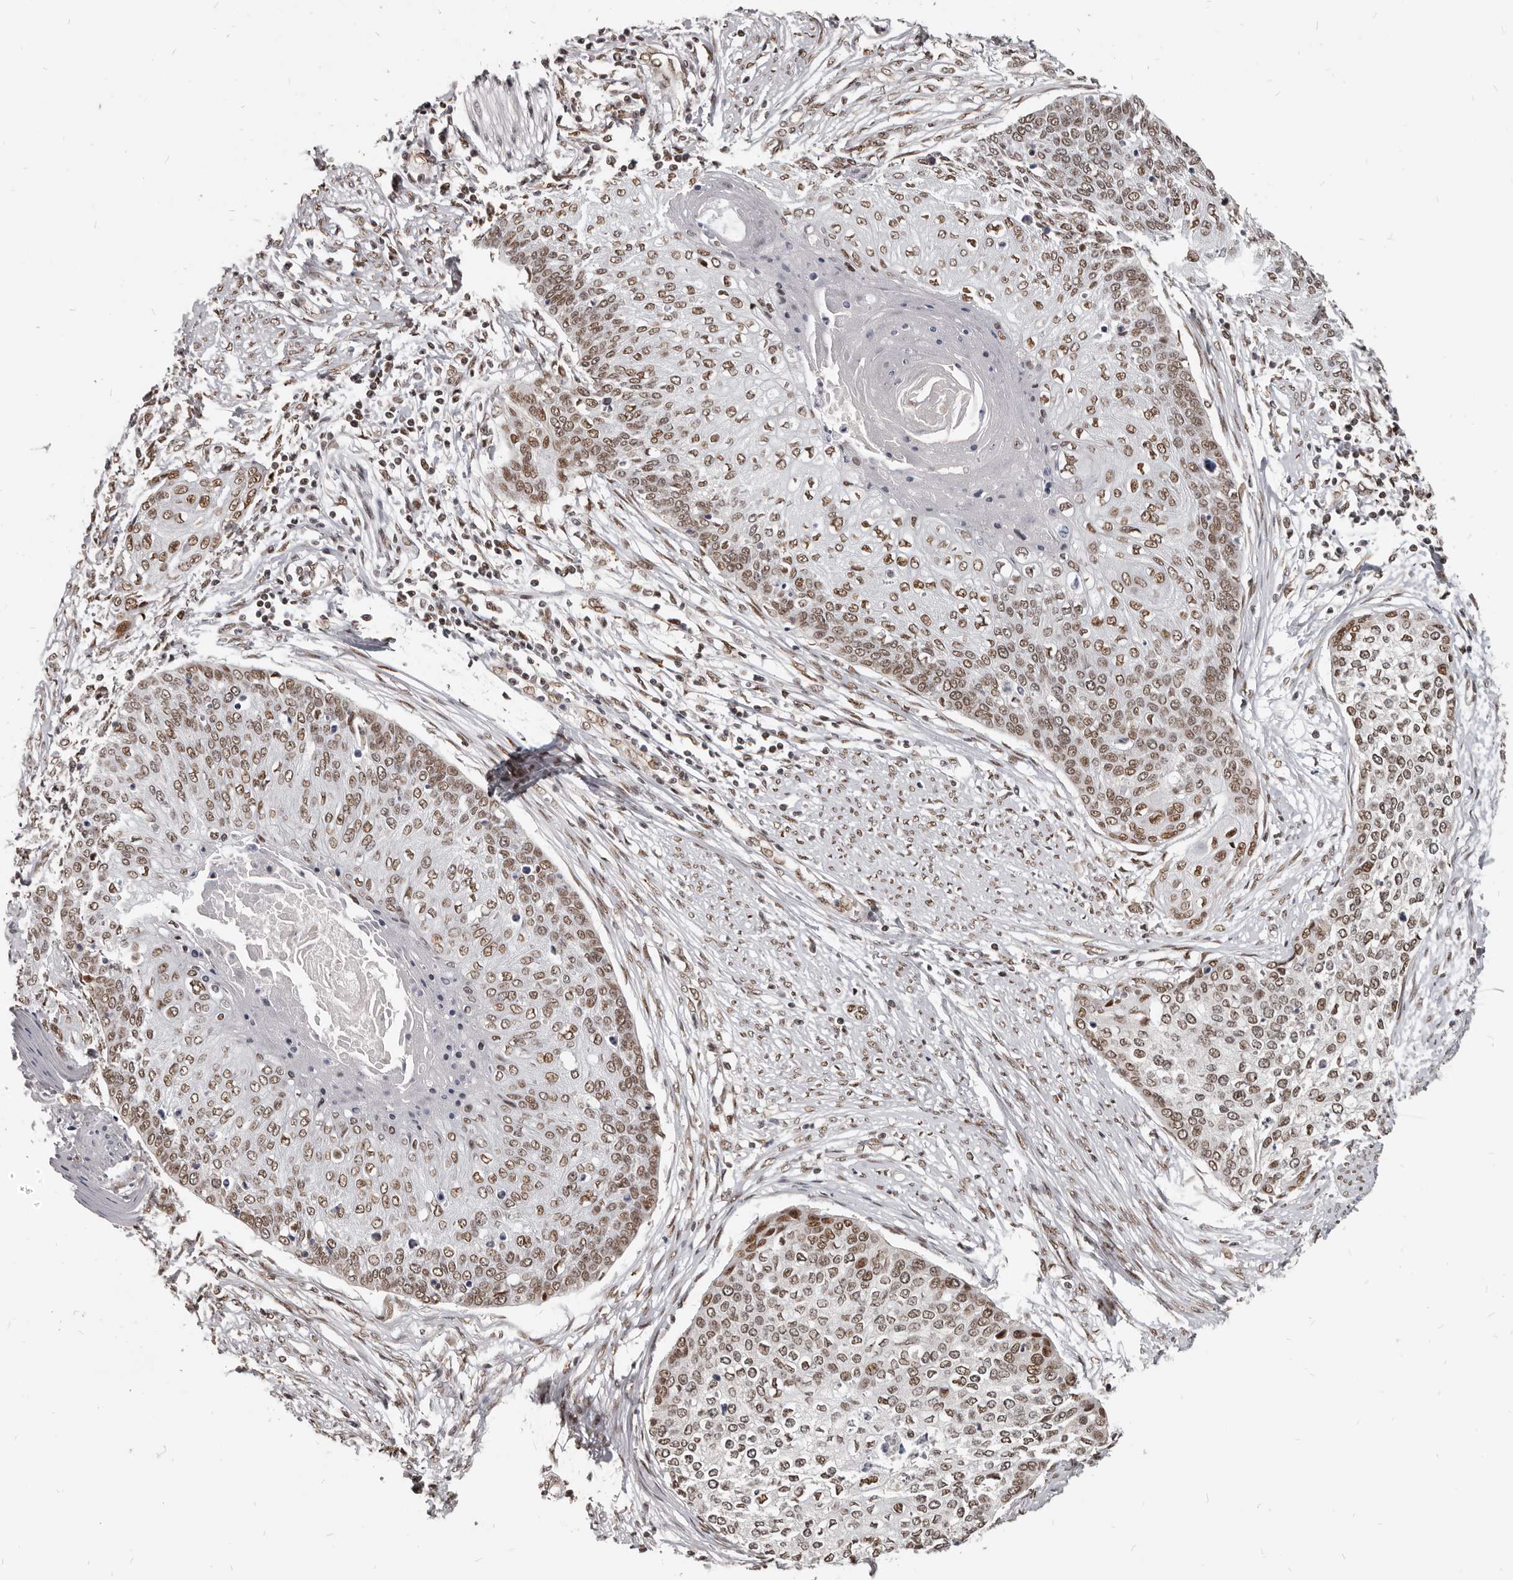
{"staining": {"intensity": "moderate", "quantity": ">75%", "location": "nuclear"}, "tissue": "cervical cancer", "cell_type": "Tumor cells", "image_type": "cancer", "snomed": [{"axis": "morphology", "description": "Squamous cell carcinoma, NOS"}, {"axis": "topography", "description": "Cervix"}], "caption": "Protein staining of cervical cancer (squamous cell carcinoma) tissue displays moderate nuclear positivity in about >75% of tumor cells.", "gene": "ATF5", "patient": {"sex": "female", "age": 37}}